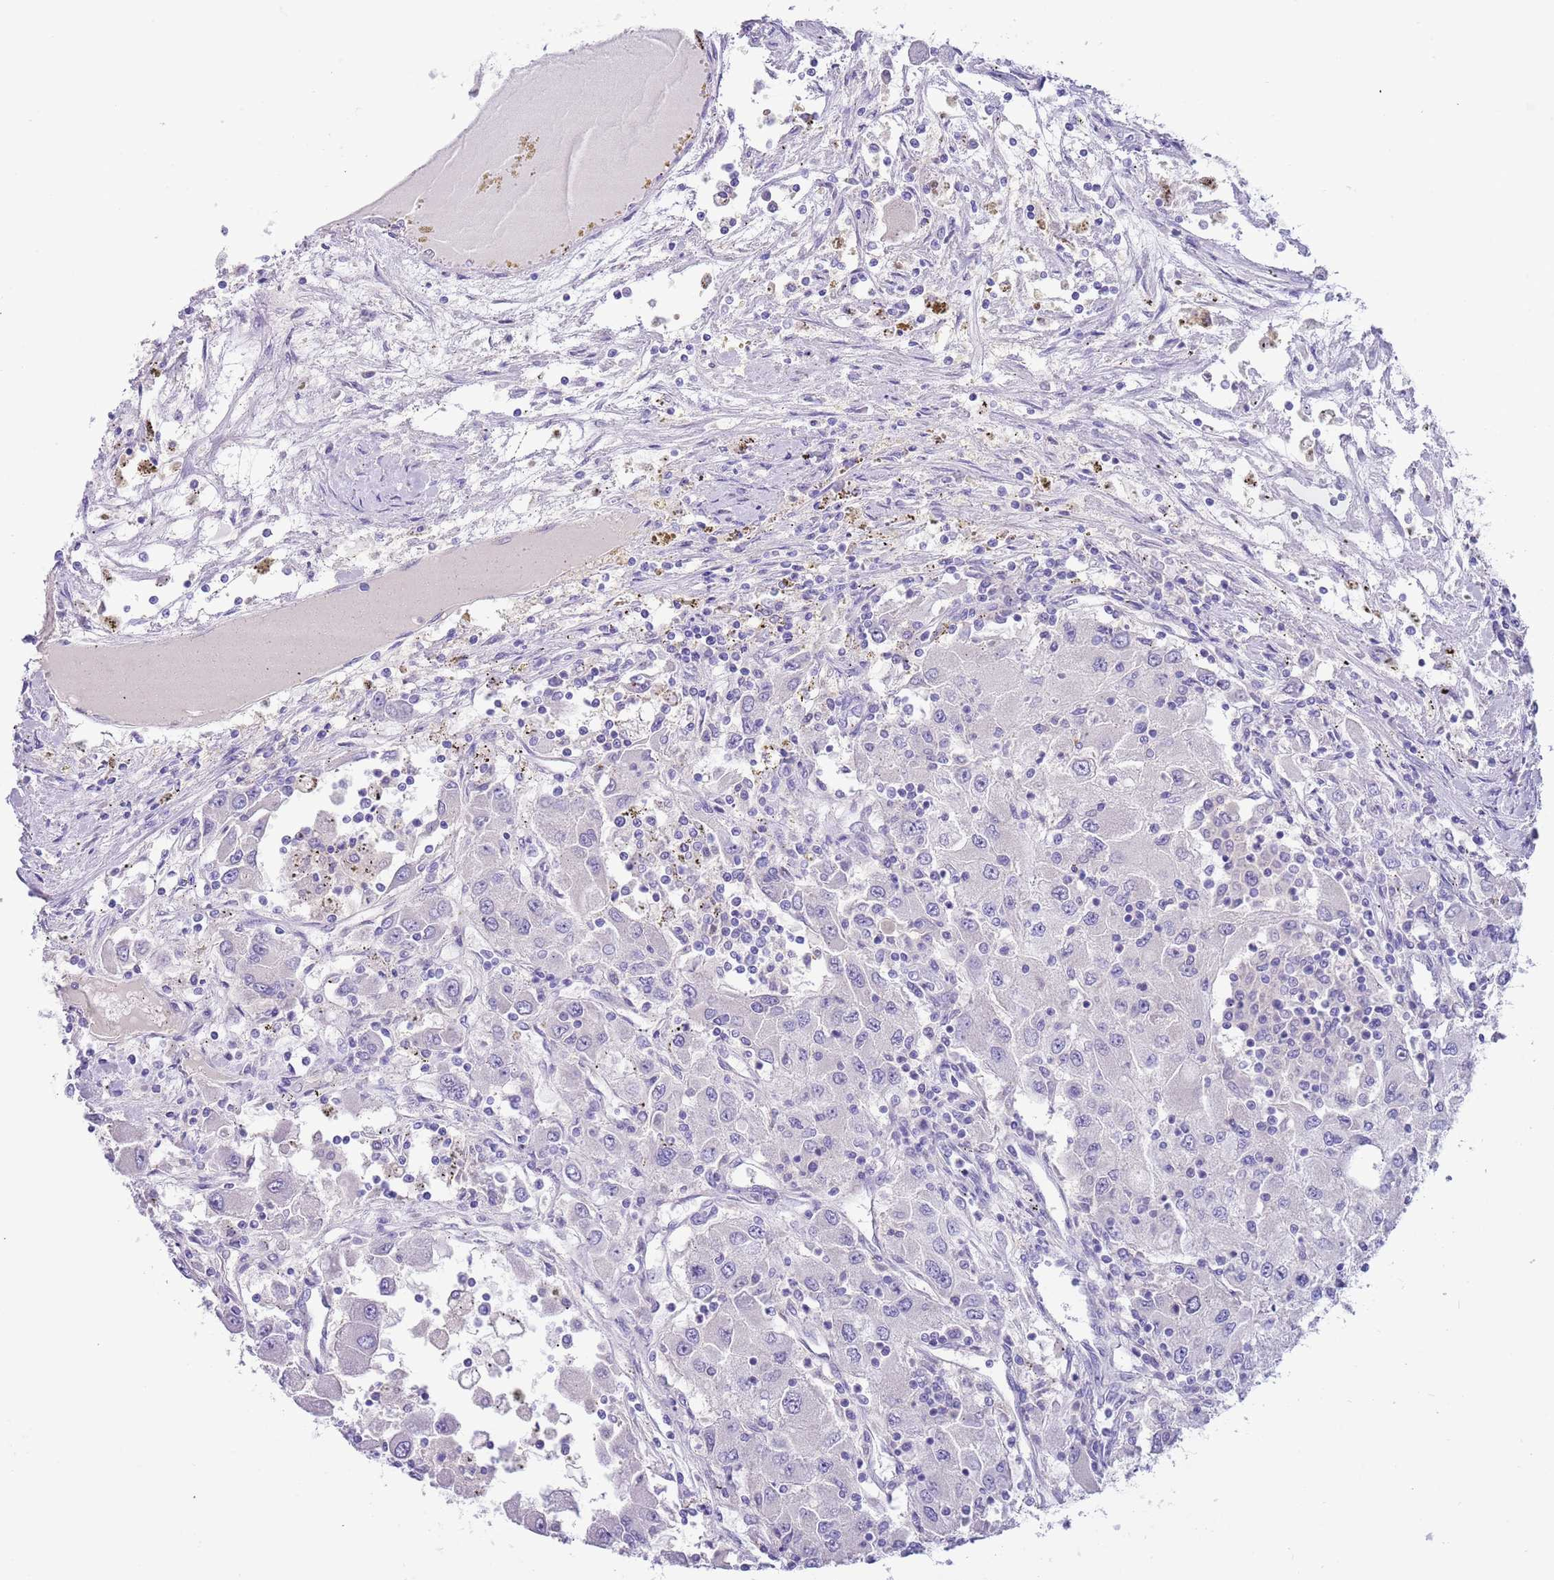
{"staining": {"intensity": "negative", "quantity": "none", "location": "none"}, "tissue": "renal cancer", "cell_type": "Tumor cells", "image_type": "cancer", "snomed": [{"axis": "morphology", "description": "Adenocarcinoma, NOS"}, {"axis": "topography", "description": "Kidney"}], "caption": "Tumor cells are negative for brown protein staining in renal adenocarcinoma. (DAB (3,3'-diaminobenzidine) immunohistochemistry visualized using brightfield microscopy, high magnification).", "gene": "CABYR", "patient": {"sex": "female", "age": 67}}